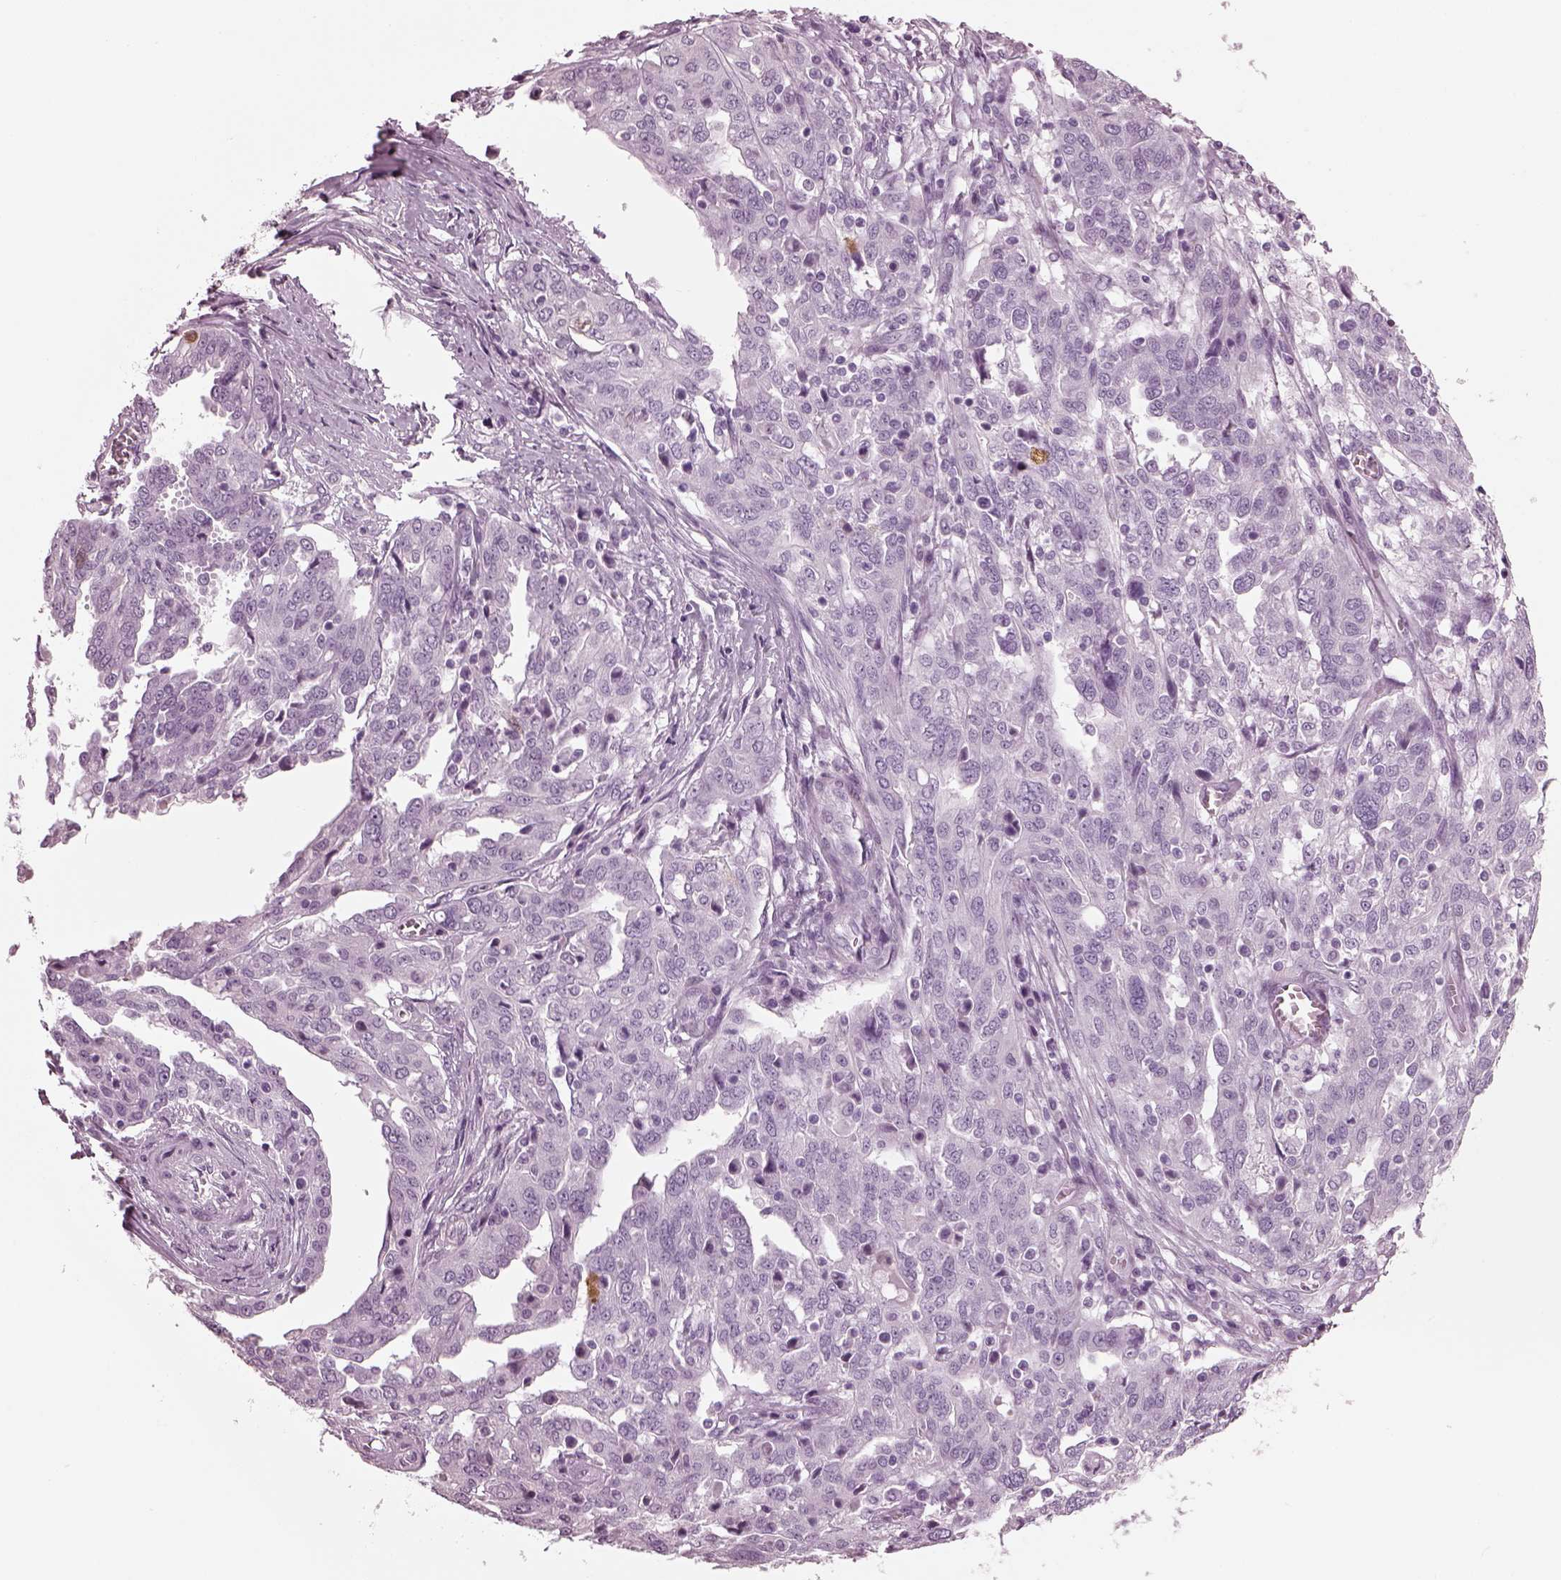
{"staining": {"intensity": "negative", "quantity": "none", "location": "none"}, "tissue": "ovarian cancer", "cell_type": "Tumor cells", "image_type": "cancer", "snomed": [{"axis": "morphology", "description": "Cystadenocarcinoma, serous, NOS"}, {"axis": "topography", "description": "Ovary"}], "caption": "Tumor cells show no significant protein positivity in ovarian cancer (serous cystadenocarcinoma). (DAB (3,3'-diaminobenzidine) immunohistochemistry with hematoxylin counter stain).", "gene": "TPPP2", "patient": {"sex": "female", "age": 67}}